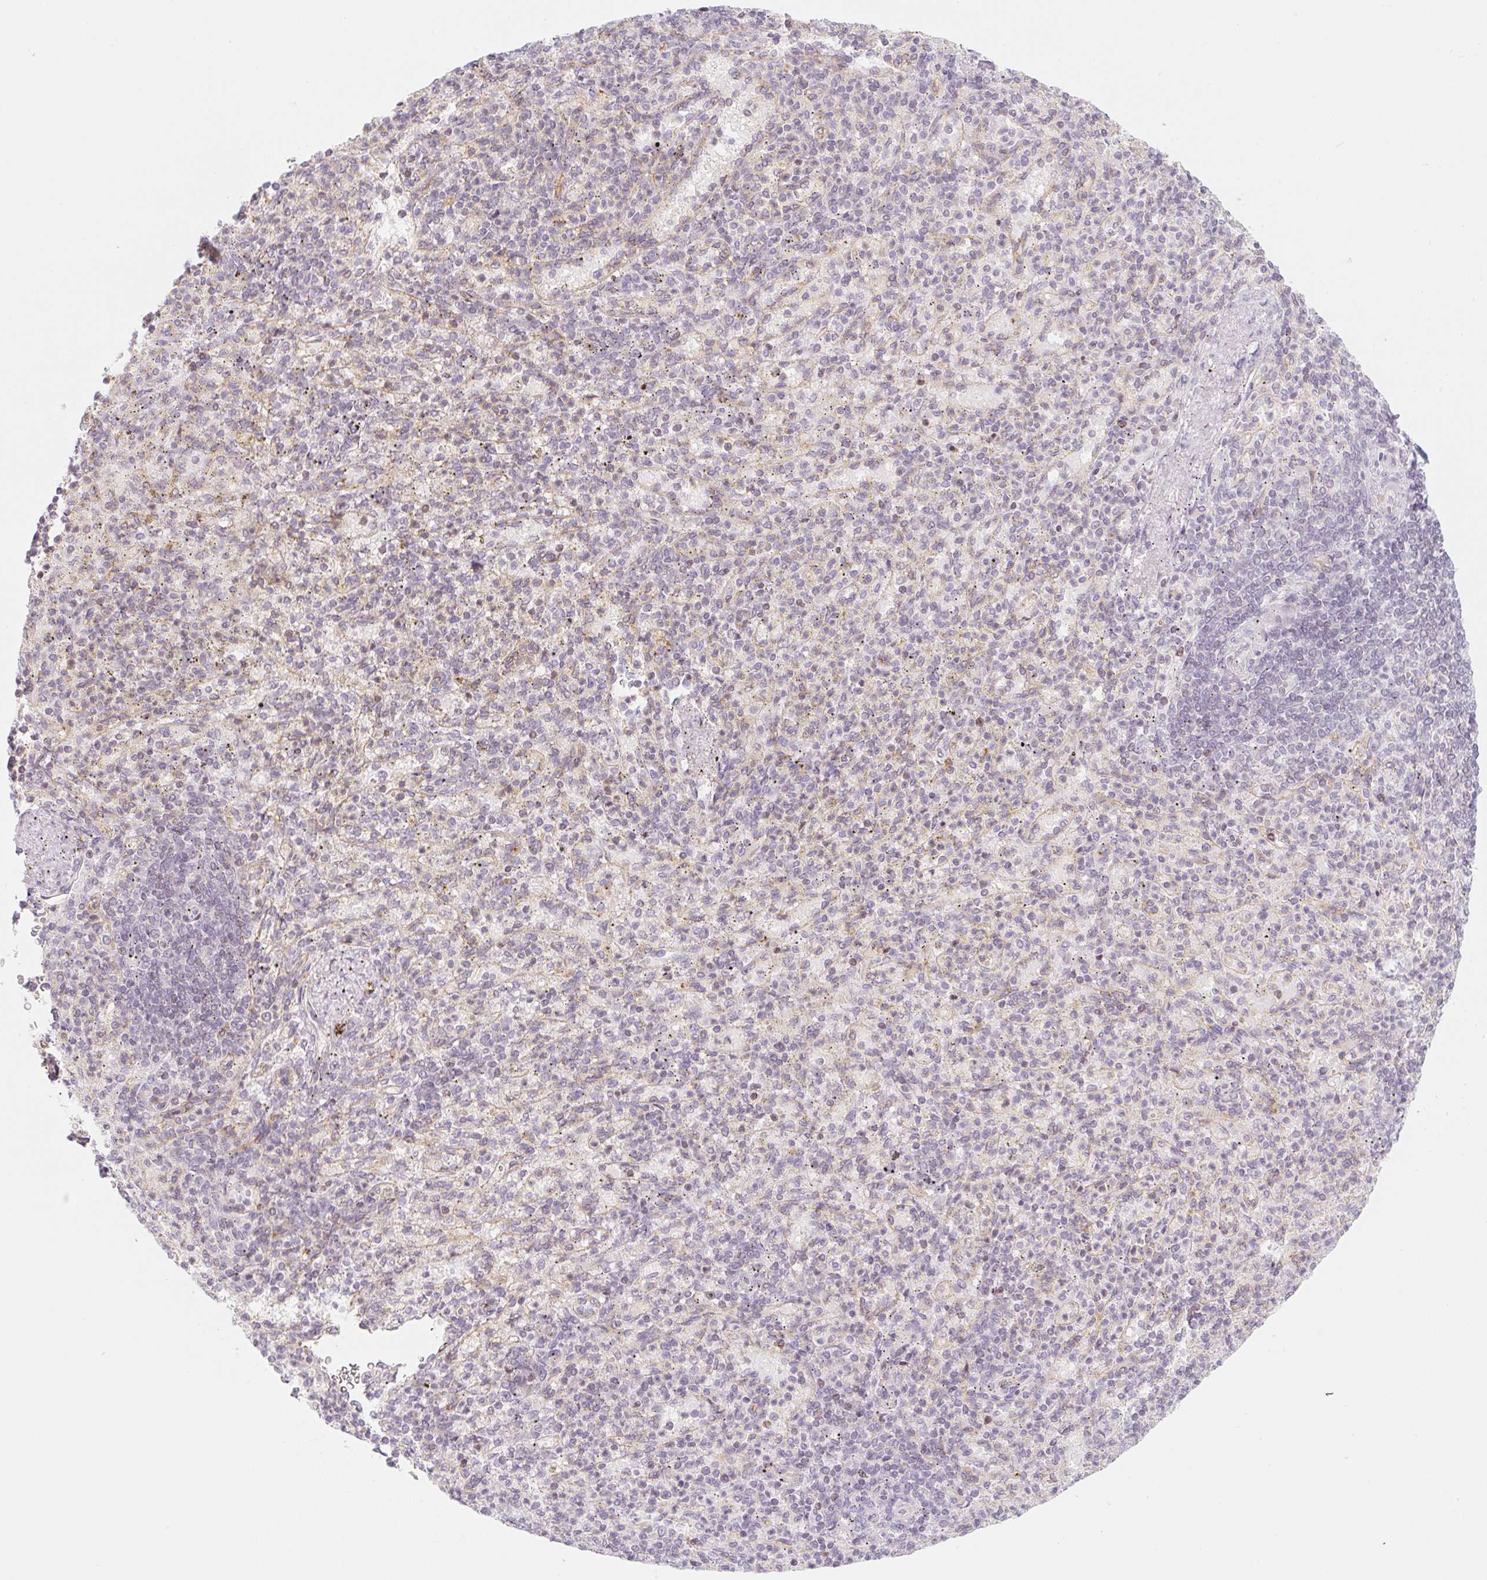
{"staining": {"intensity": "negative", "quantity": "none", "location": "none"}, "tissue": "spleen", "cell_type": "Cells in red pulp", "image_type": "normal", "snomed": [{"axis": "morphology", "description": "Normal tissue, NOS"}, {"axis": "topography", "description": "Spleen"}], "caption": "Immunohistochemical staining of normal human spleen reveals no significant staining in cells in red pulp.", "gene": "CASKIN1", "patient": {"sex": "female", "age": 74}}